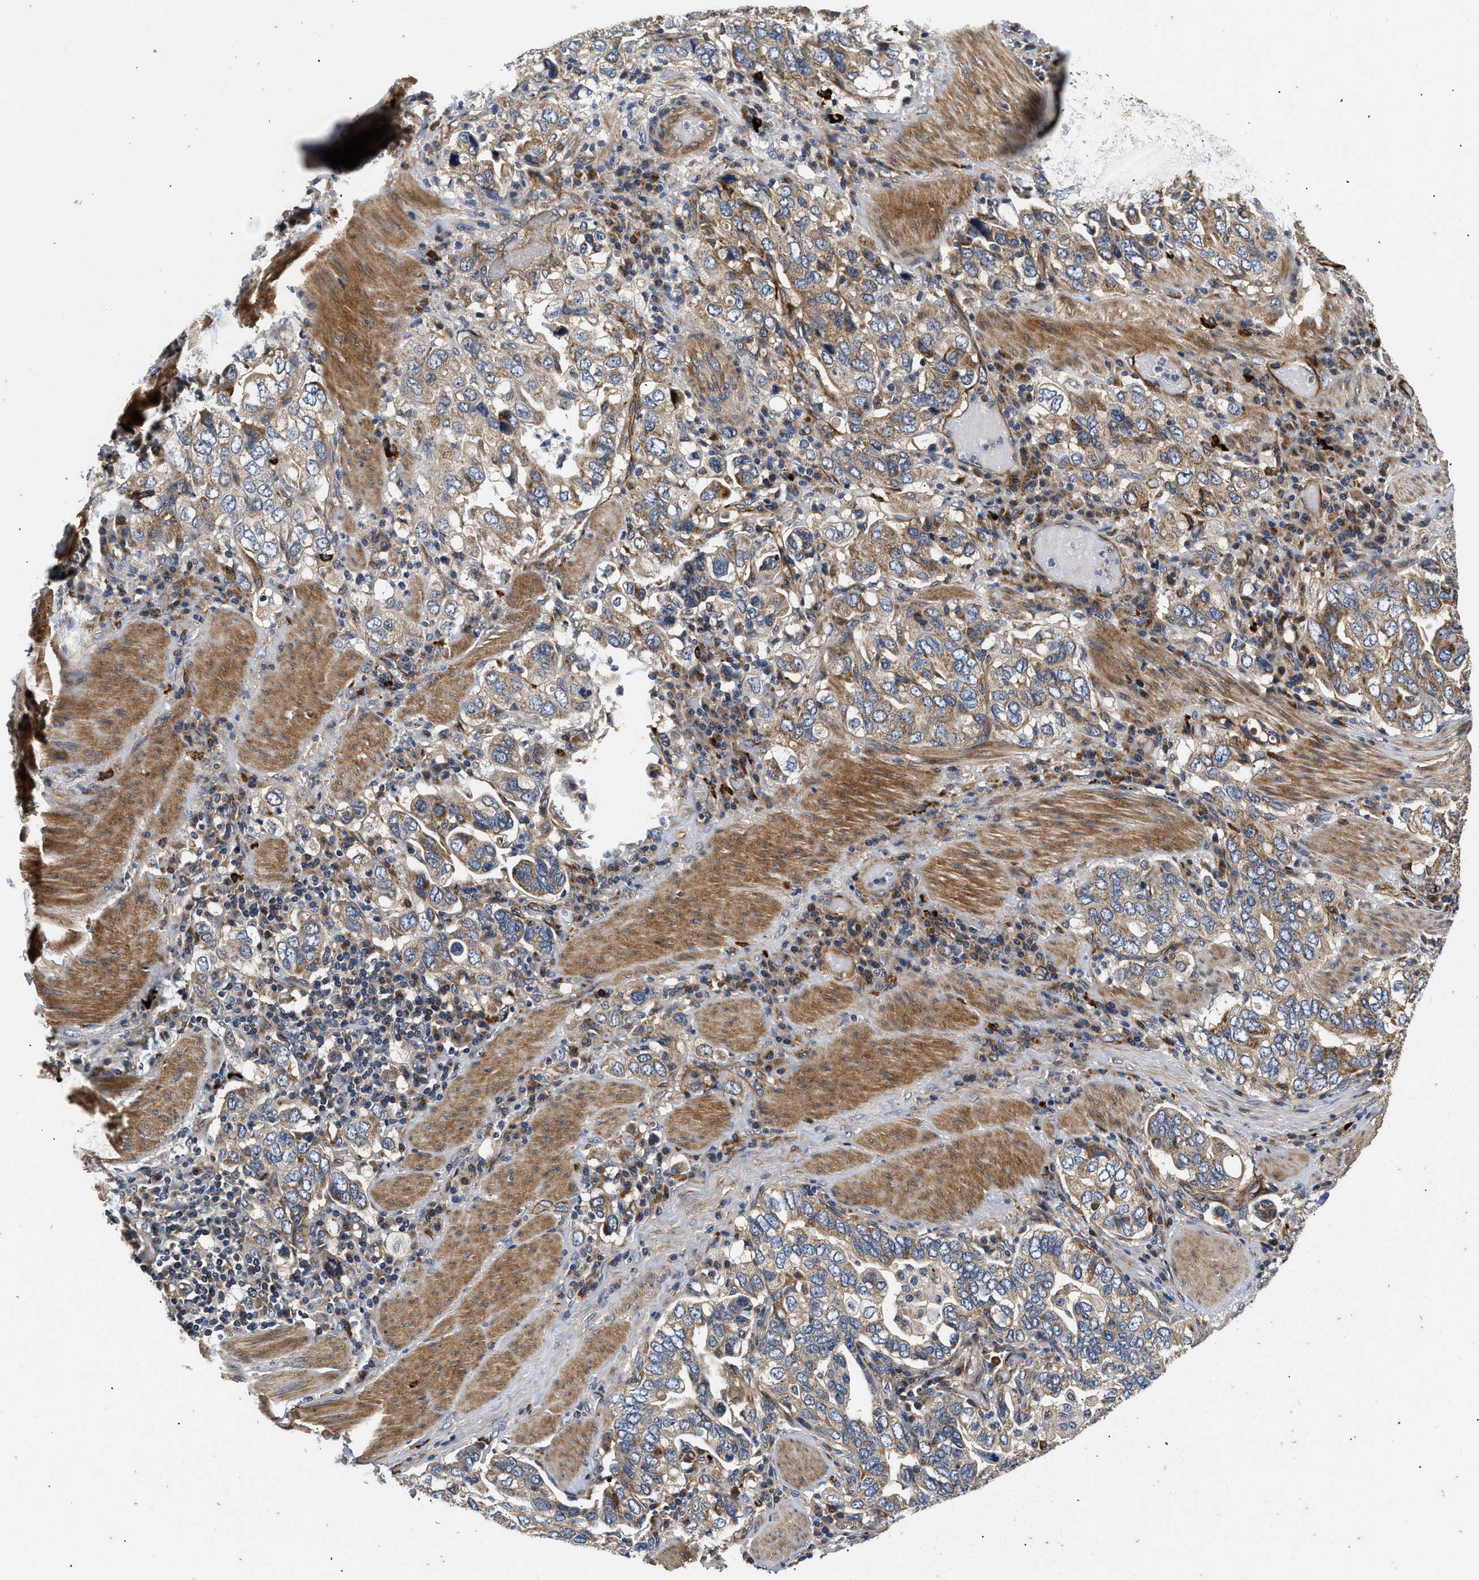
{"staining": {"intensity": "moderate", "quantity": ">75%", "location": "cytoplasmic/membranous"}, "tissue": "stomach cancer", "cell_type": "Tumor cells", "image_type": "cancer", "snomed": [{"axis": "morphology", "description": "Adenocarcinoma, NOS"}, {"axis": "topography", "description": "Stomach, upper"}], "caption": "Brown immunohistochemical staining in human stomach cancer exhibits moderate cytoplasmic/membranous expression in about >75% of tumor cells.", "gene": "NME6", "patient": {"sex": "male", "age": 62}}